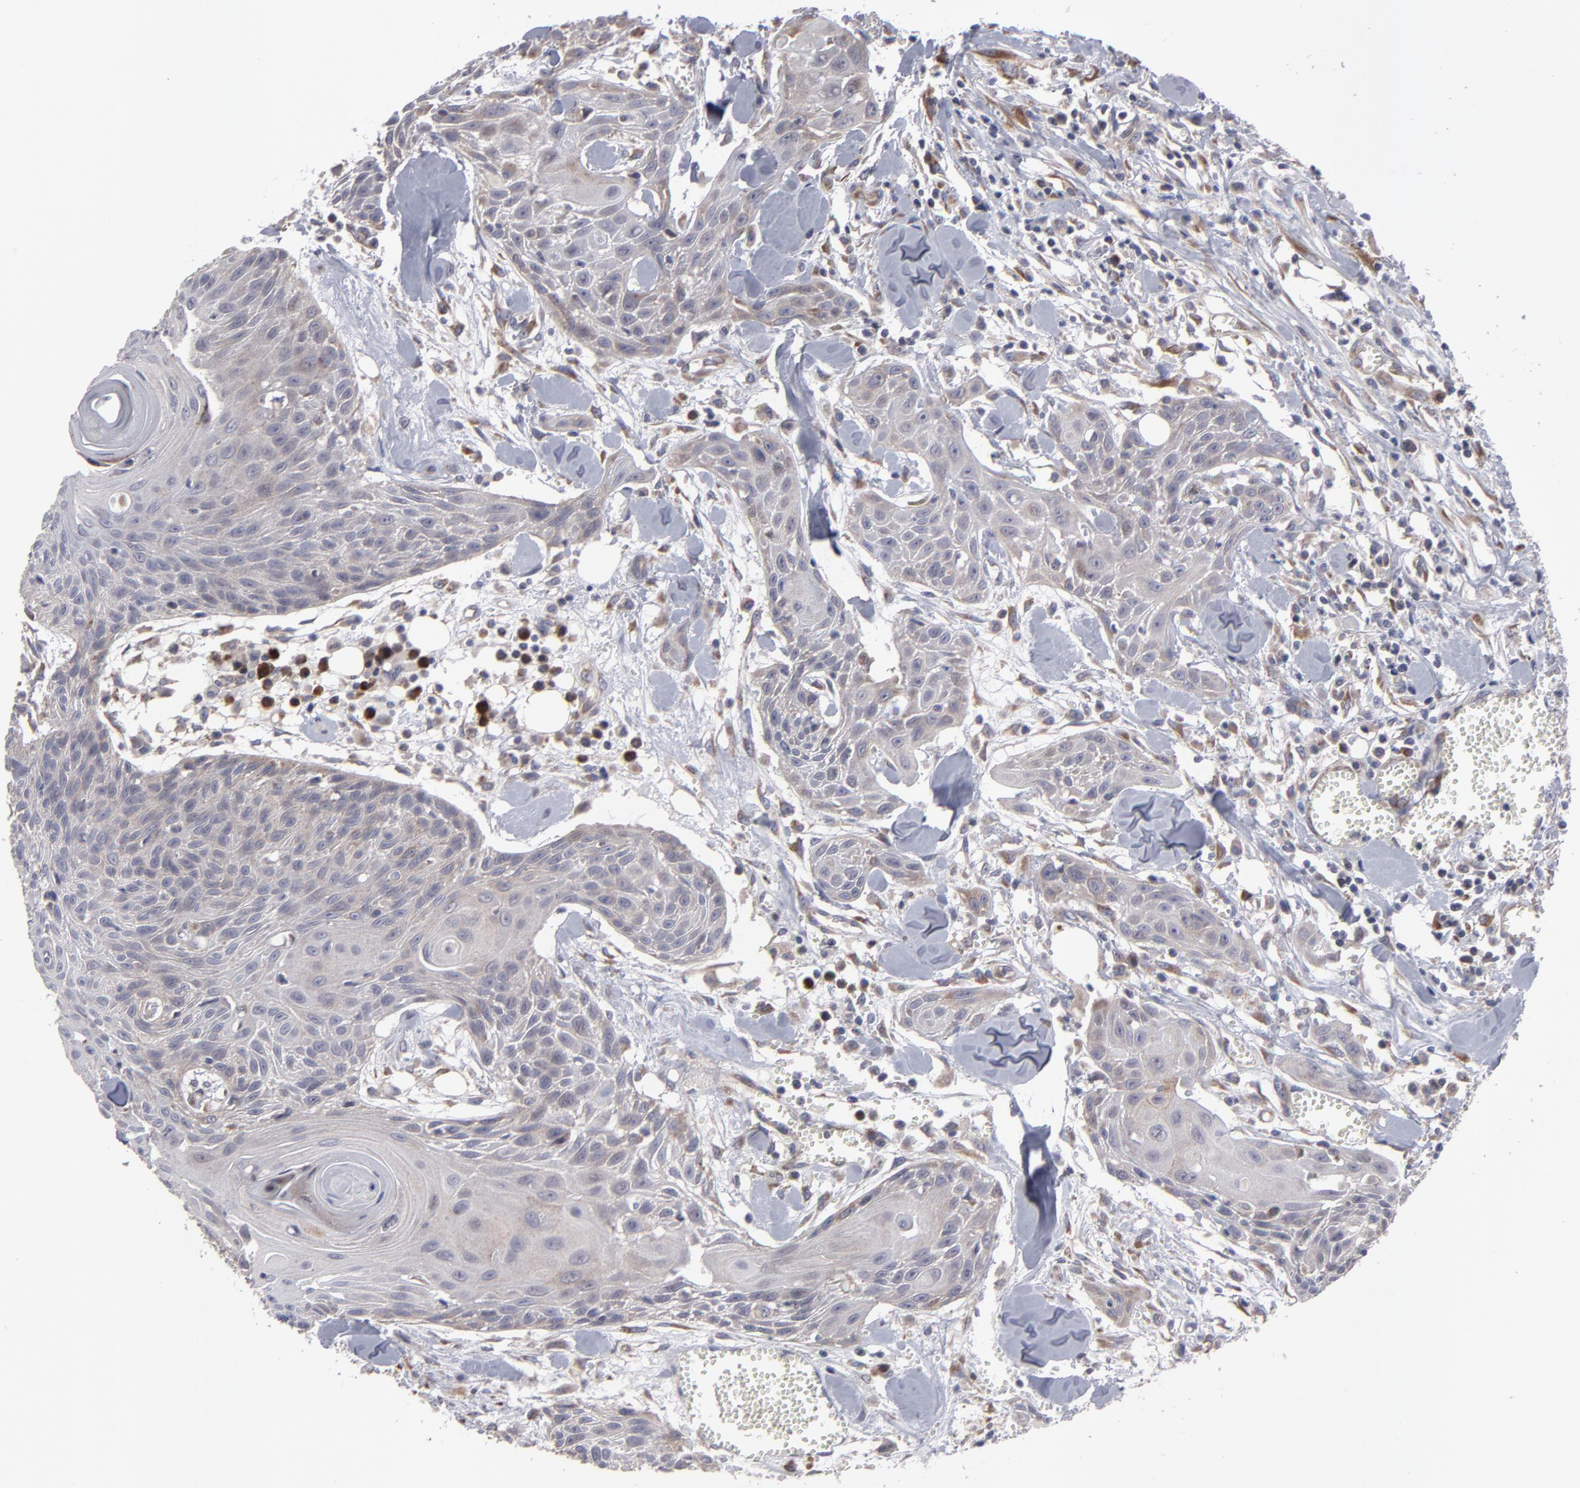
{"staining": {"intensity": "weak", "quantity": "25%-75%", "location": "cytoplasmic/membranous"}, "tissue": "head and neck cancer", "cell_type": "Tumor cells", "image_type": "cancer", "snomed": [{"axis": "morphology", "description": "Squamous cell carcinoma, NOS"}, {"axis": "morphology", "description": "Squamous cell carcinoma, metastatic, NOS"}, {"axis": "topography", "description": "Lymph node"}, {"axis": "topography", "description": "Salivary gland"}, {"axis": "topography", "description": "Head-Neck"}], "caption": "The immunohistochemical stain labels weak cytoplasmic/membranous positivity in tumor cells of squamous cell carcinoma (head and neck) tissue. Using DAB (3,3'-diaminobenzidine) (brown) and hematoxylin (blue) stains, captured at high magnification using brightfield microscopy.", "gene": "SND1", "patient": {"sex": "female", "age": 74}}